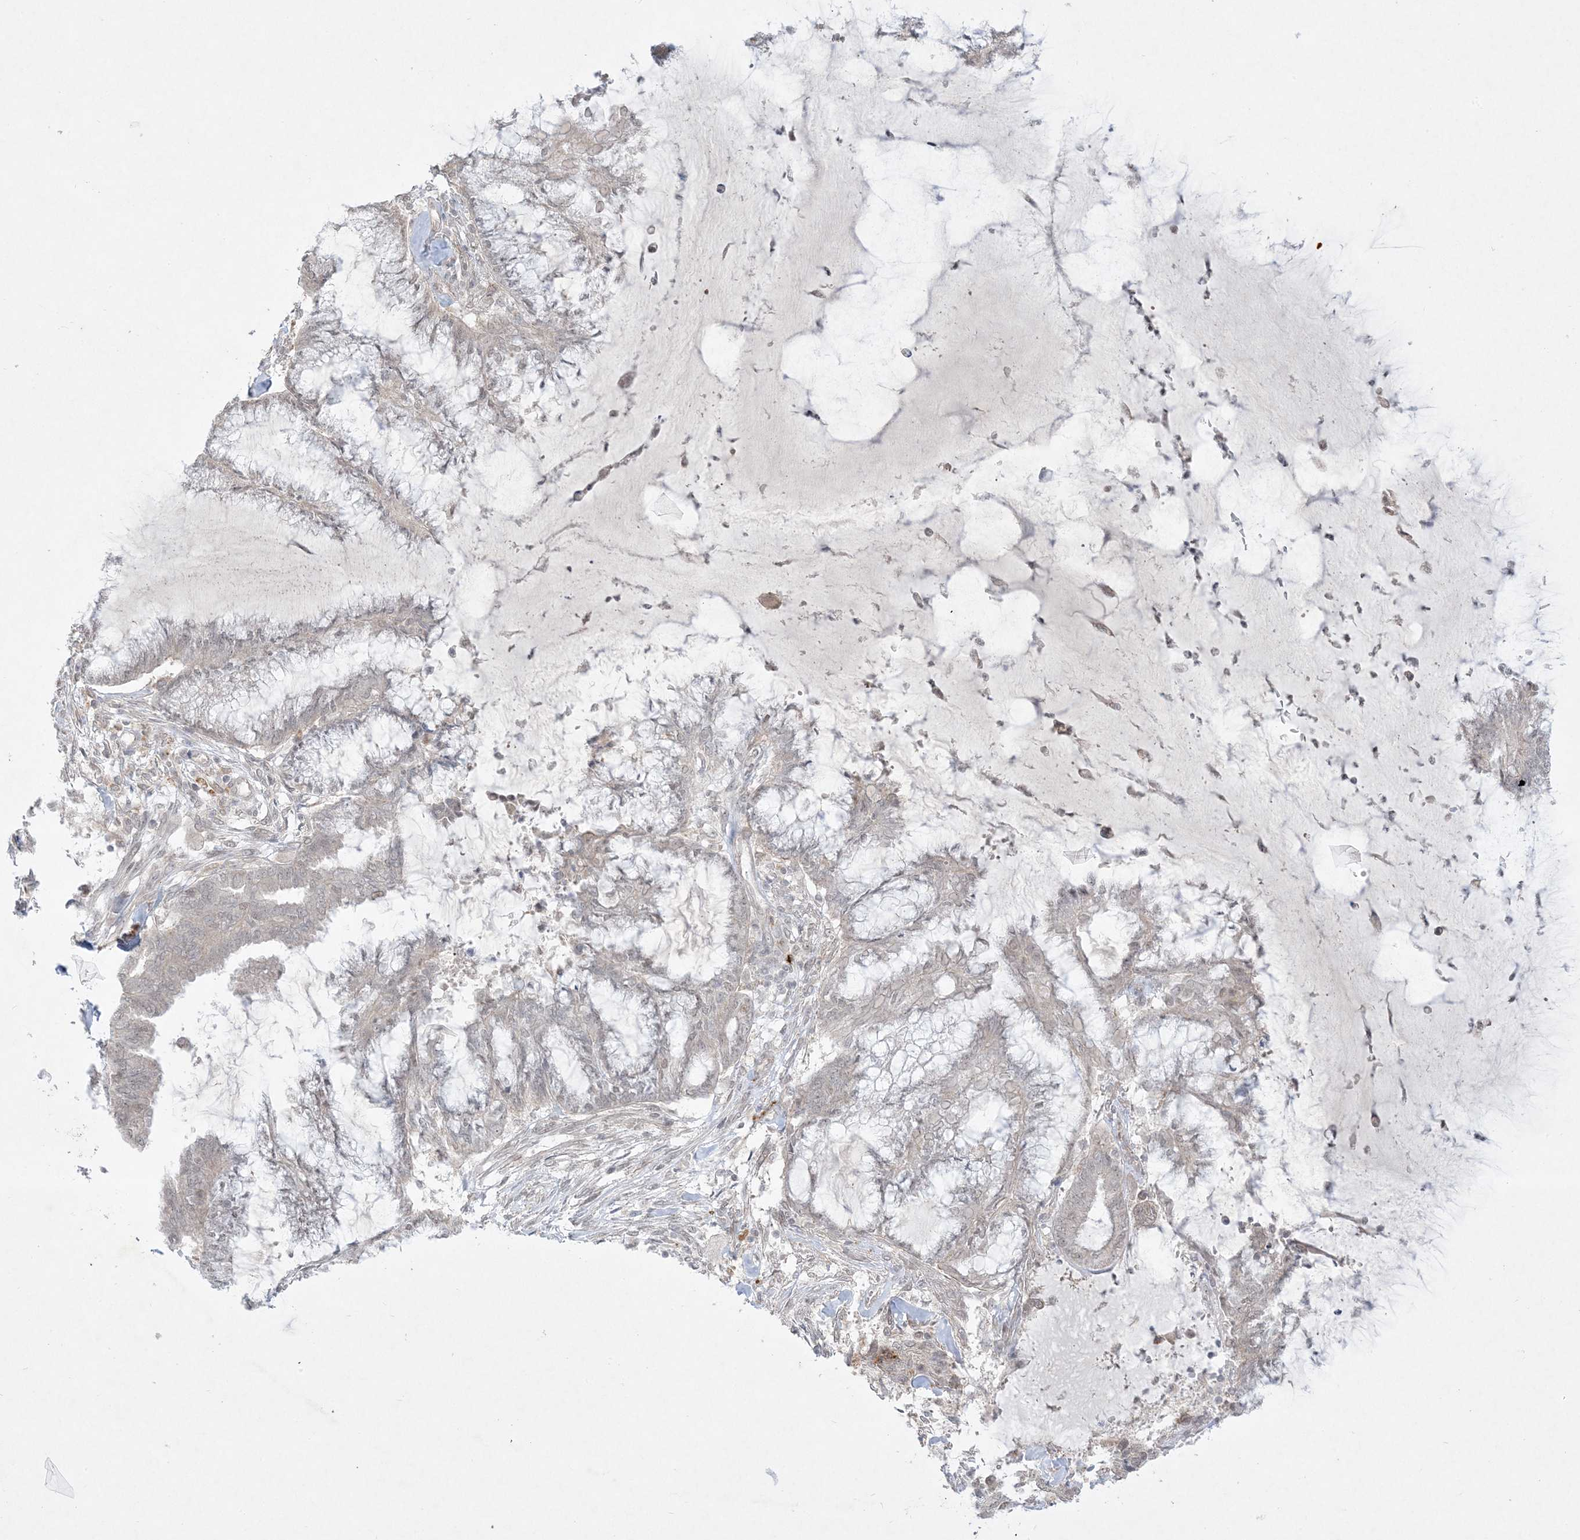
{"staining": {"intensity": "negative", "quantity": "none", "location": "none"}, "tissue": "endometrial cancer", "cell_type": "Tumor cells", "image_type": "cancer", "snomed": [{"axis": "morphology", "description": "Adenocarcinoma, NOS"}, {"axis": "topography", "description": "Endometrium"}], "caption": "This is an immunohistochemistry image of endometrial adenocarcinoma. There is no expression in tumor cells.", "gene": "PTK6", "patient": {"sex": "female", "age": 86}}